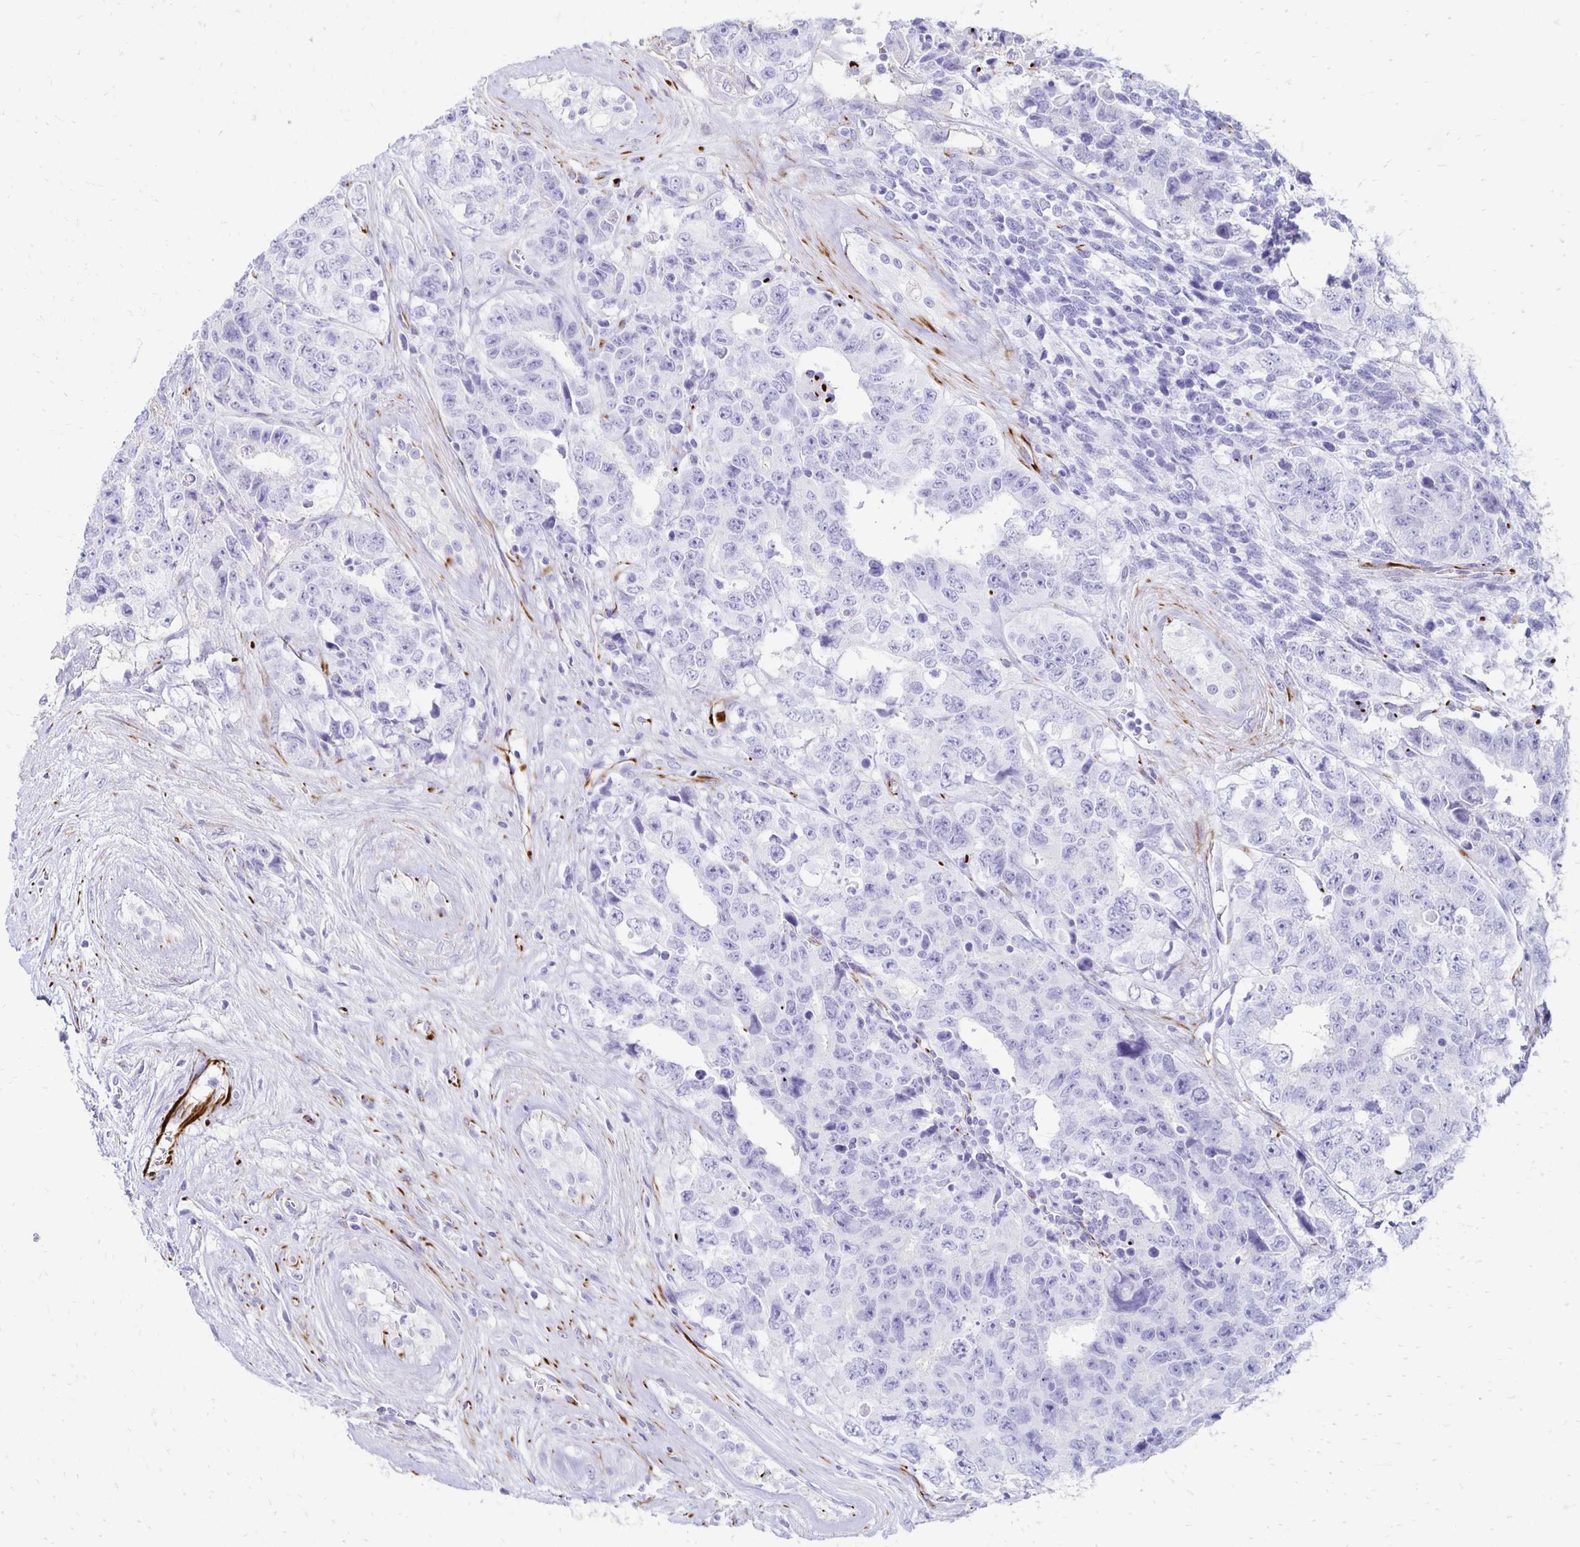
{"staining": {"intensity": "negative", "quantity": "none", "location": "none"}, "tissue": "testis cancer", "cell_type": "Tumor cells", "image_type": "cancer", "snomed": [{"axis": "morphology", "description": "Carcinoma, Embryonal, NOS"}, {"axis": "topography", "description": "Testis"}], "caption": "Tumor cells show no significant protein staining in testis embryonal carcinoma. (DAB immunohistochemistry visualized using brightfield microscopy, high magnification).", "gene": "TMEM54", "patient": {"sex": "male", "age": 24}}